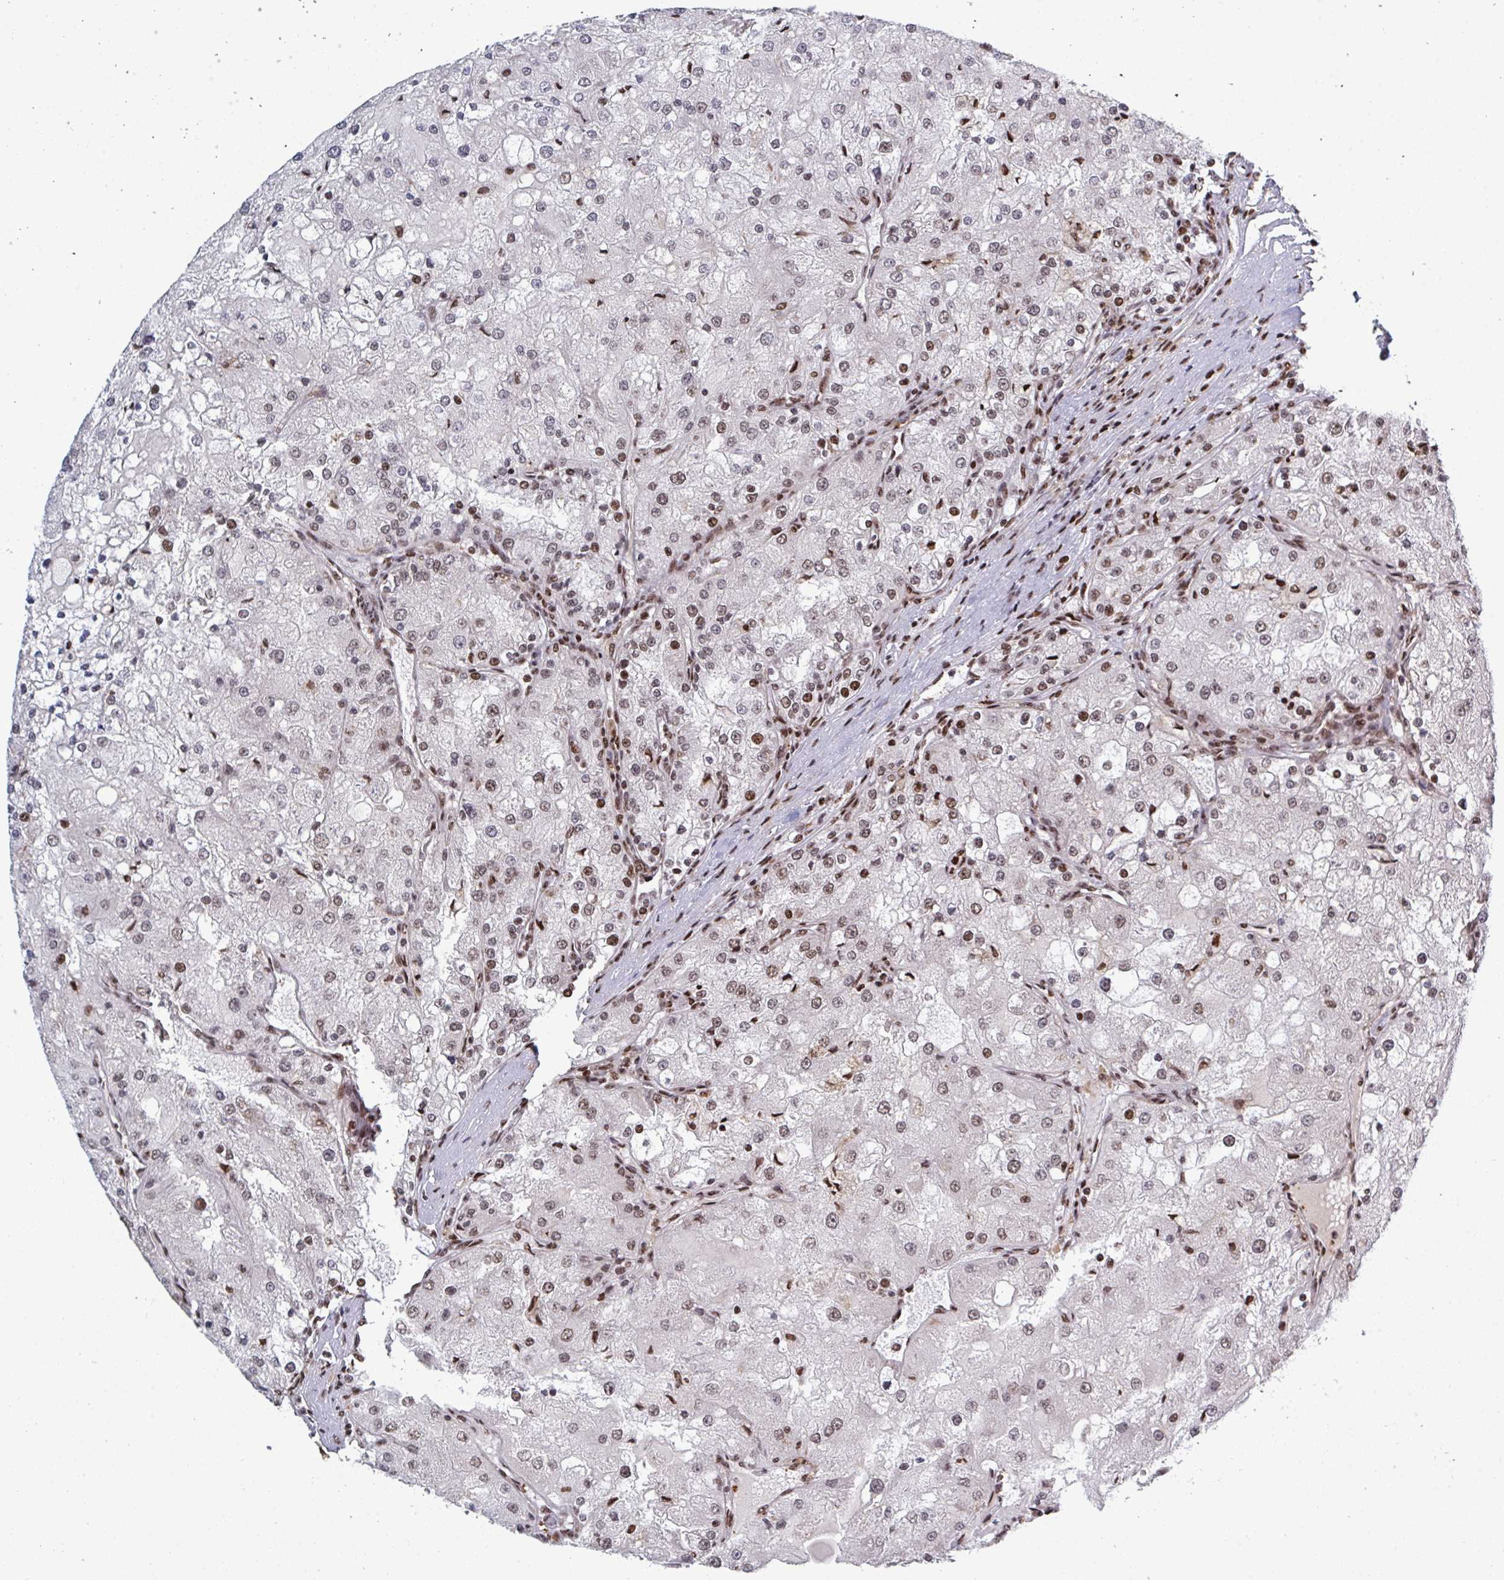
{"staining": {"intensity": "strong", "quantity": "25%-75%", "location": "nuclear"}, "tissue": "renal cancer", "cell_type": "Tumor cells", "image_type": "cancer", "snomed": [{"axis": "morphology", "description": "Adenocarcinoma, NOS"}, {"axis": "topography", "description": "Kidney"}], "caption": "DAB immunohistochemical staining of renal cancer shows strong nuclear protein expression in approximately 25%-75% of tumor cells. Immunohistochemistry stains the protein of interest in brown and the nuclei are stained blue.", "gene": "ZNF607", "patient": {"sex": "female", "age": 74}}